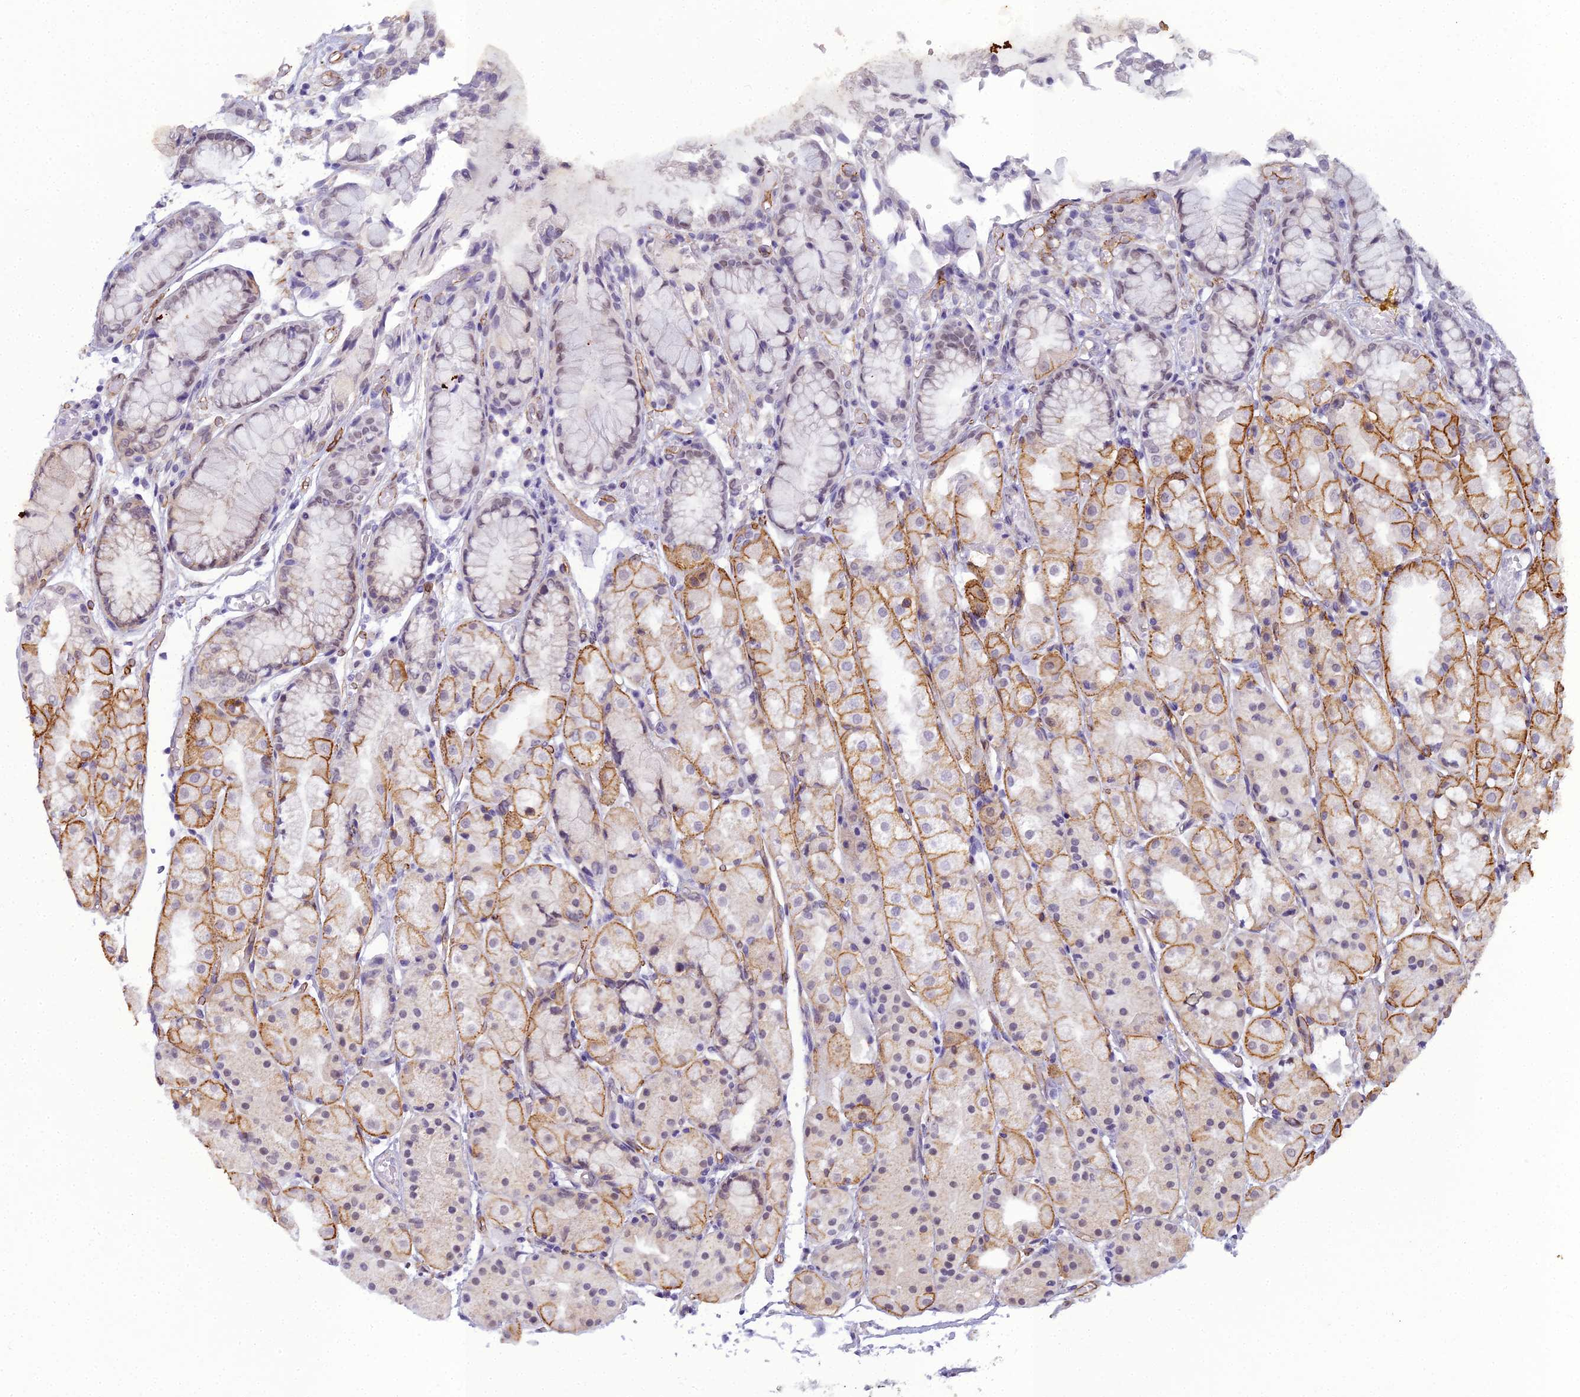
{"staining": {"intensity": "moderate", "quantity": "25%-75%", "location": "cytoplasmic/membranous,nuclear"}, "tissue": "stomach", "cell_type": "Glandular cells", "image_type": "normal", "snomed": [{"axis": "morphology", "description": "Normal tissue, NOS"}, {"axis": "topography", "description": "Stomach, upper"}], "caption": "Stomach stained with a brown dye exhibits moderate cytoplasmic/membranous,nuclear positive positivity in about 25%-75% of glandular cells.", "gene": "RGL3", "patient": {"sex": "male", "age": 72}}